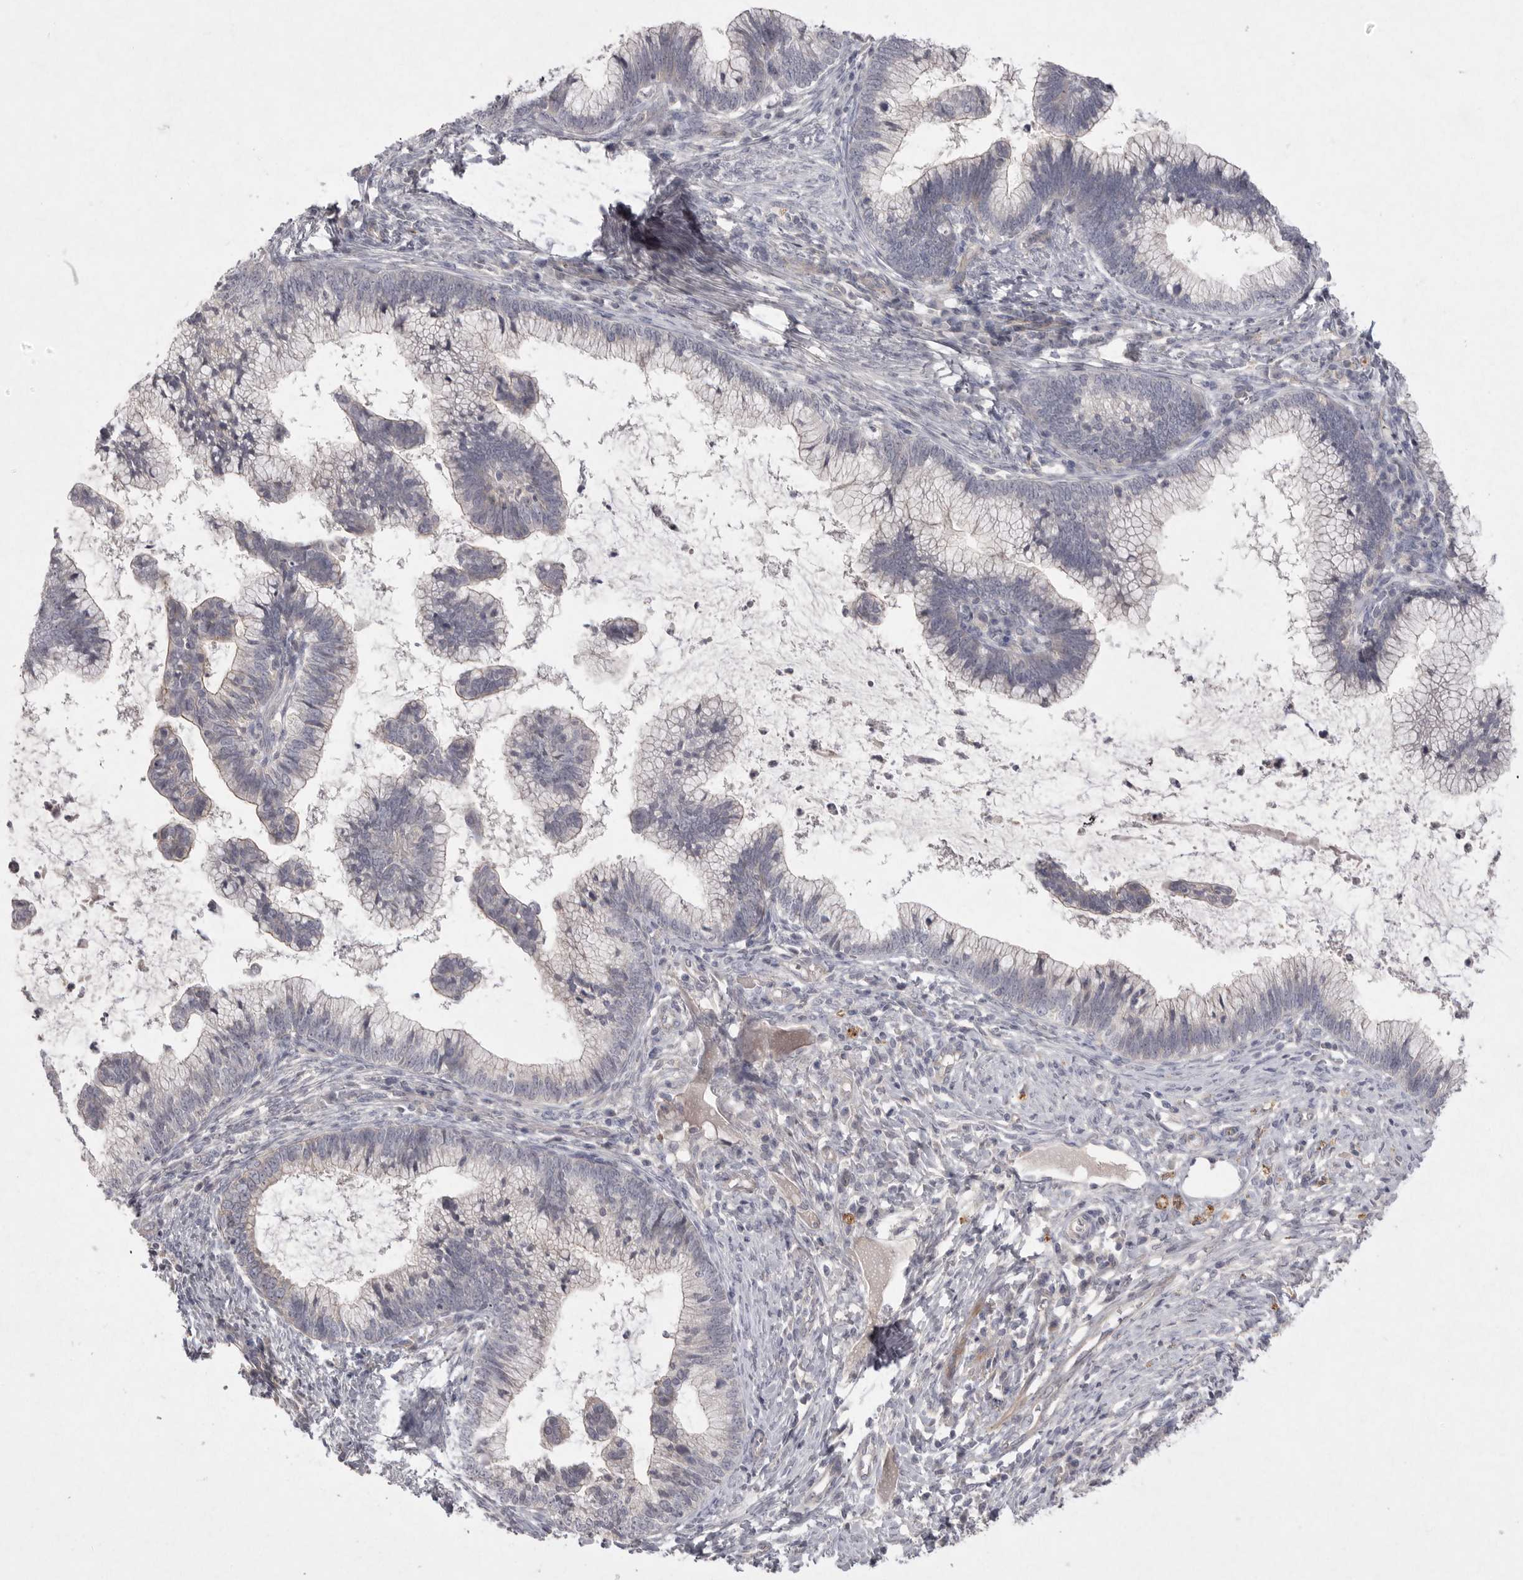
{"staining": {"intensity": "negative", "quantity": "none", "location": "none"}, "tissue": "cervical cancer", "cell_type": "Tumor cells", "image_type": "cancer", "snomed": [{"axis": "morphology", "description": "Adenocarcinoma, NOS"}, {"axis": "topography", "description": "Cervix"}], "caption": "DAB immunohistochemical staining of human cervical cancer (adenocarcinoma) demonstrates no significant positivity in tumor cells. (Brightfield microscopy of DAB IHC at high magnification).", "gene": "VANGL2", "patient": {"sex": "female", "age": 36}}